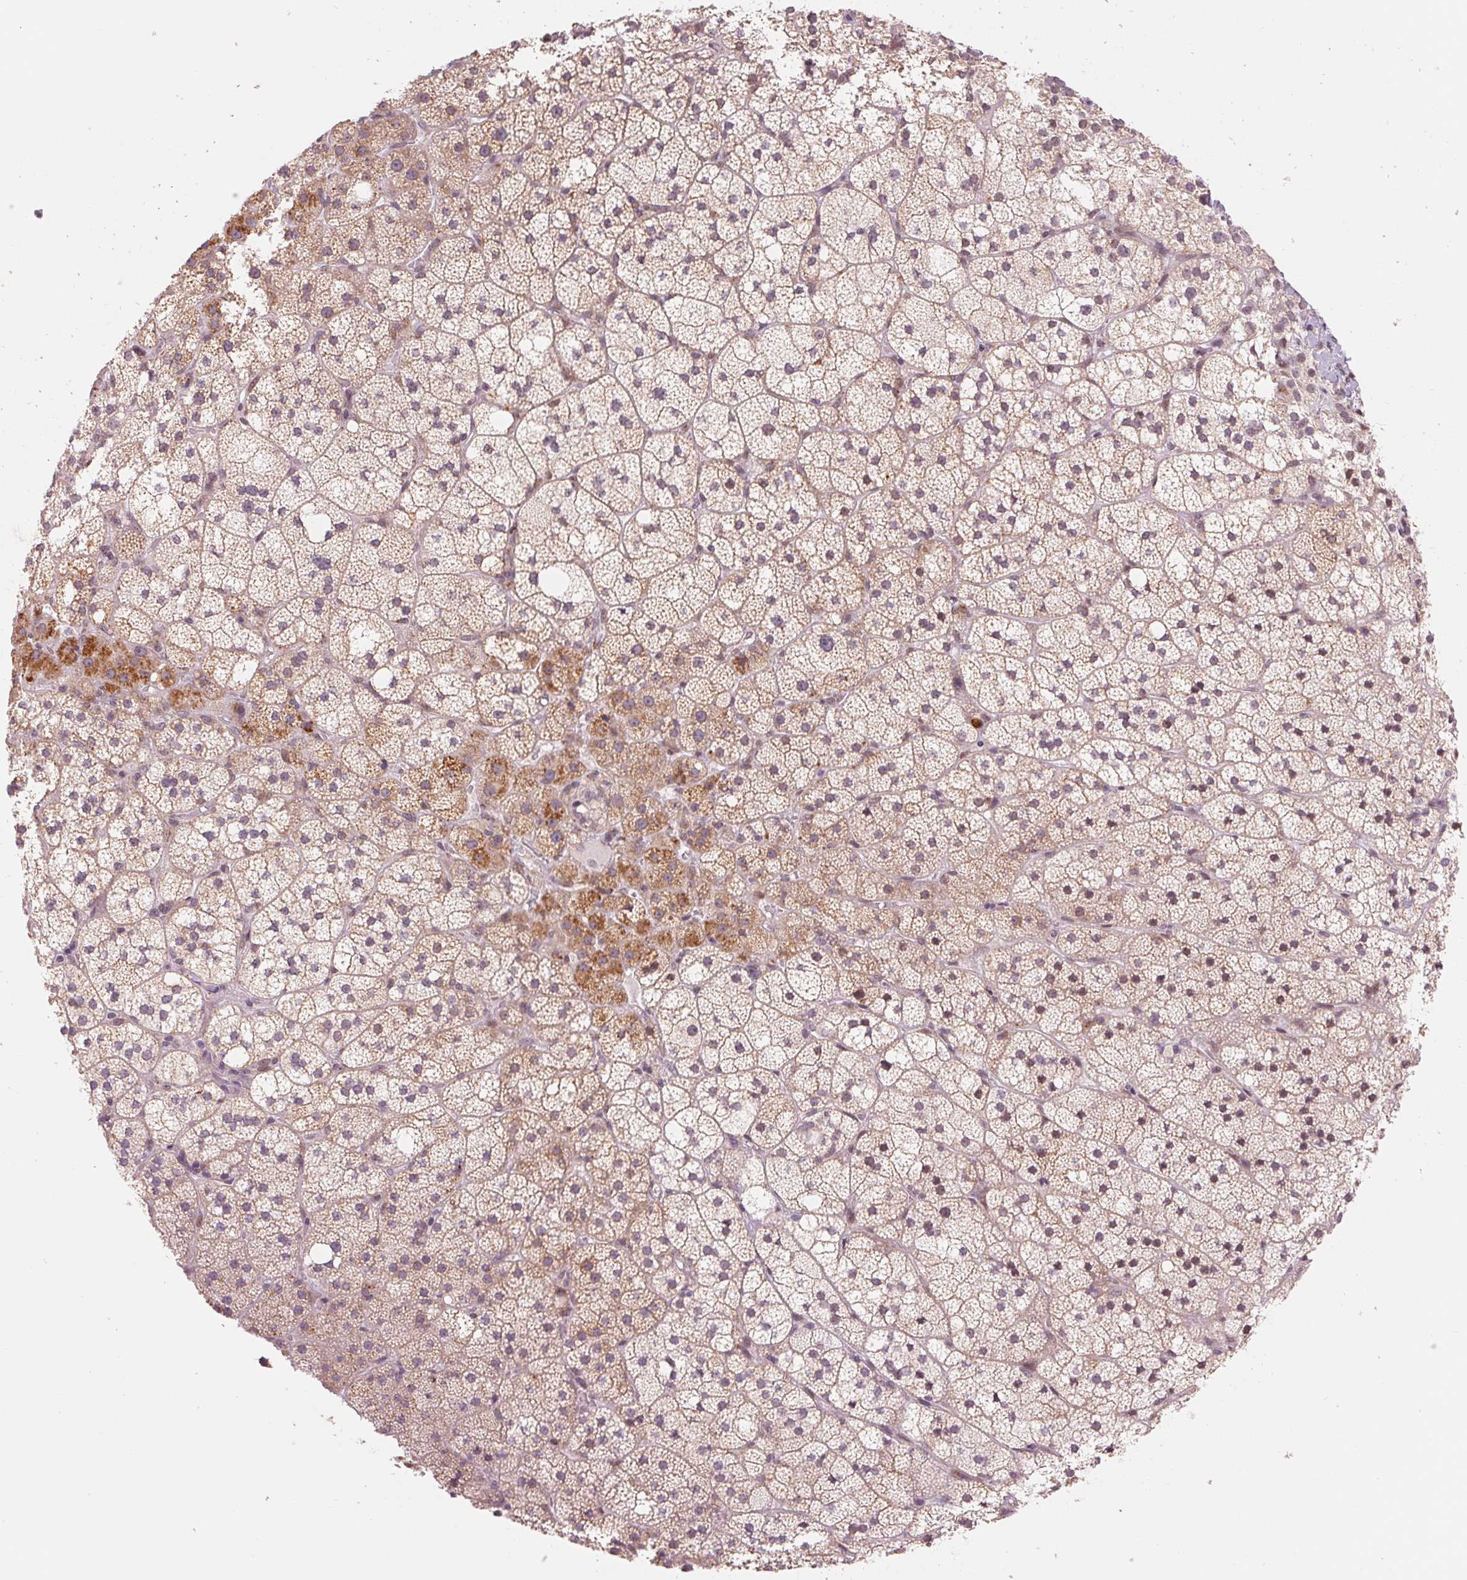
{"staining": {"intensity": "moderate", "quantity": "<25%", "location": "cytoplasmic/membranous"}, "tissue": "adrenal gland", "cell_type": "Glandular cells", "image_type": "normal", "snomed": [{"axis": "morphology", "description": "Normal tissue, NOS"}, {"axis": "topography", "description": "Adrenal gland"}], "caption": "A low amount of moderate cytoplasmic/membranous expression is appreciated in approximately <25% of glandular cells in normal adrenal gland.", "gene": "ARHGAP32", "patient": {"sex": "male", "age": 53}}